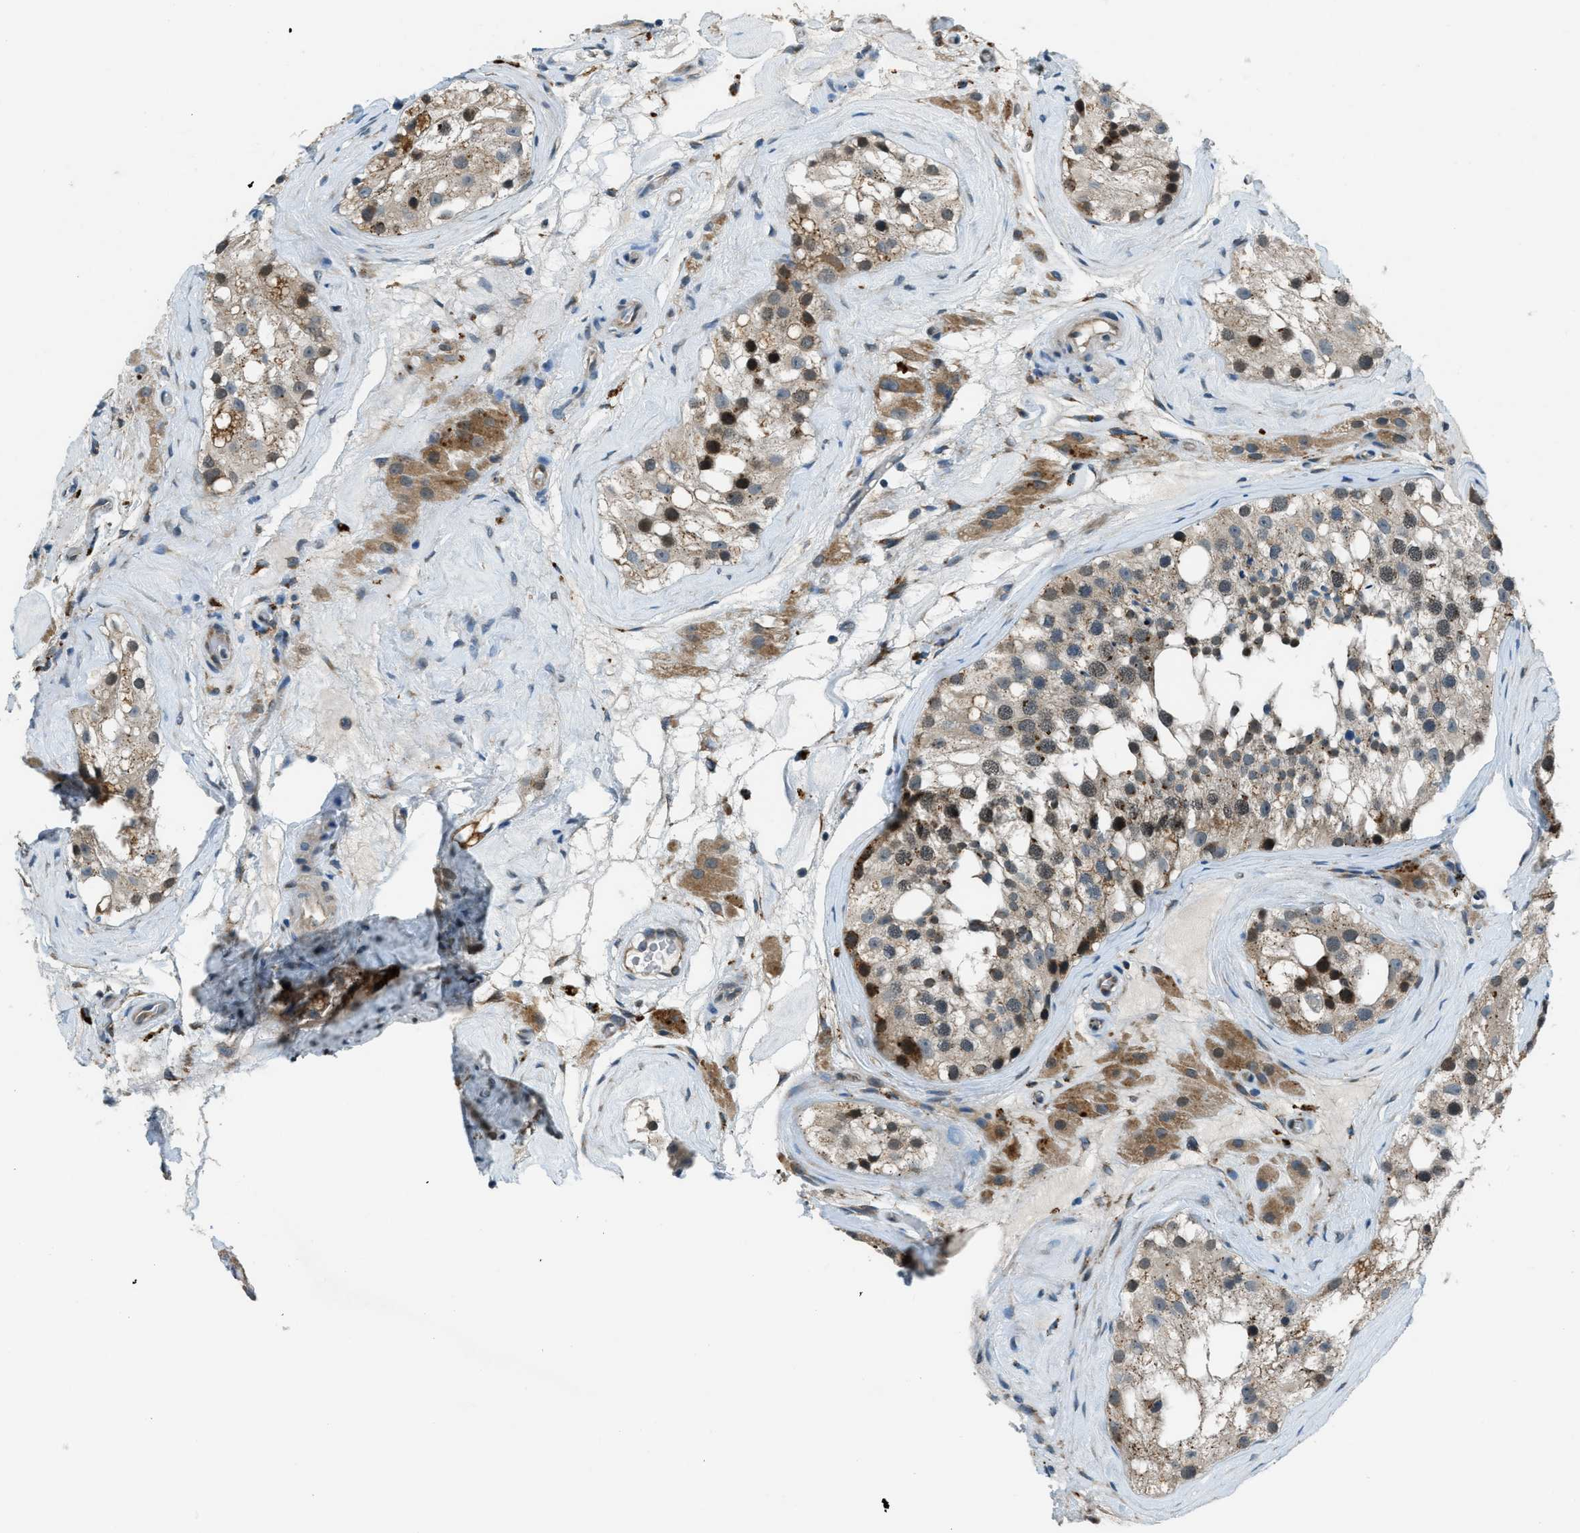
{"staining": {"intensity": "moderate", "quantity": "<25%", "location": "cytoplasmic/membranous"}, "tissue": "testis", "cell_type": "Cells in seminiferous ducts", "image_type": "normal", "snomed": [{"axis": "morphology", "description": "Normal tissue, NOS"}, {"axis": "morphology", "description": "Seminoma, NOS"}, {"axis": "topography", "description": "Testis"}], "caption": "Cells in seminiferous ducts show moderate cytoplasmic/membranous expression in approximately <25% of cells in normal testis. The staining was performed using DAB (3,3'-diaminobenzidine), with brown indicating positive protein expression. Nuclei are stained blue with hematoxylin.", "gene": "GINM1", "patient": {"sex": "male", "age": 71}}